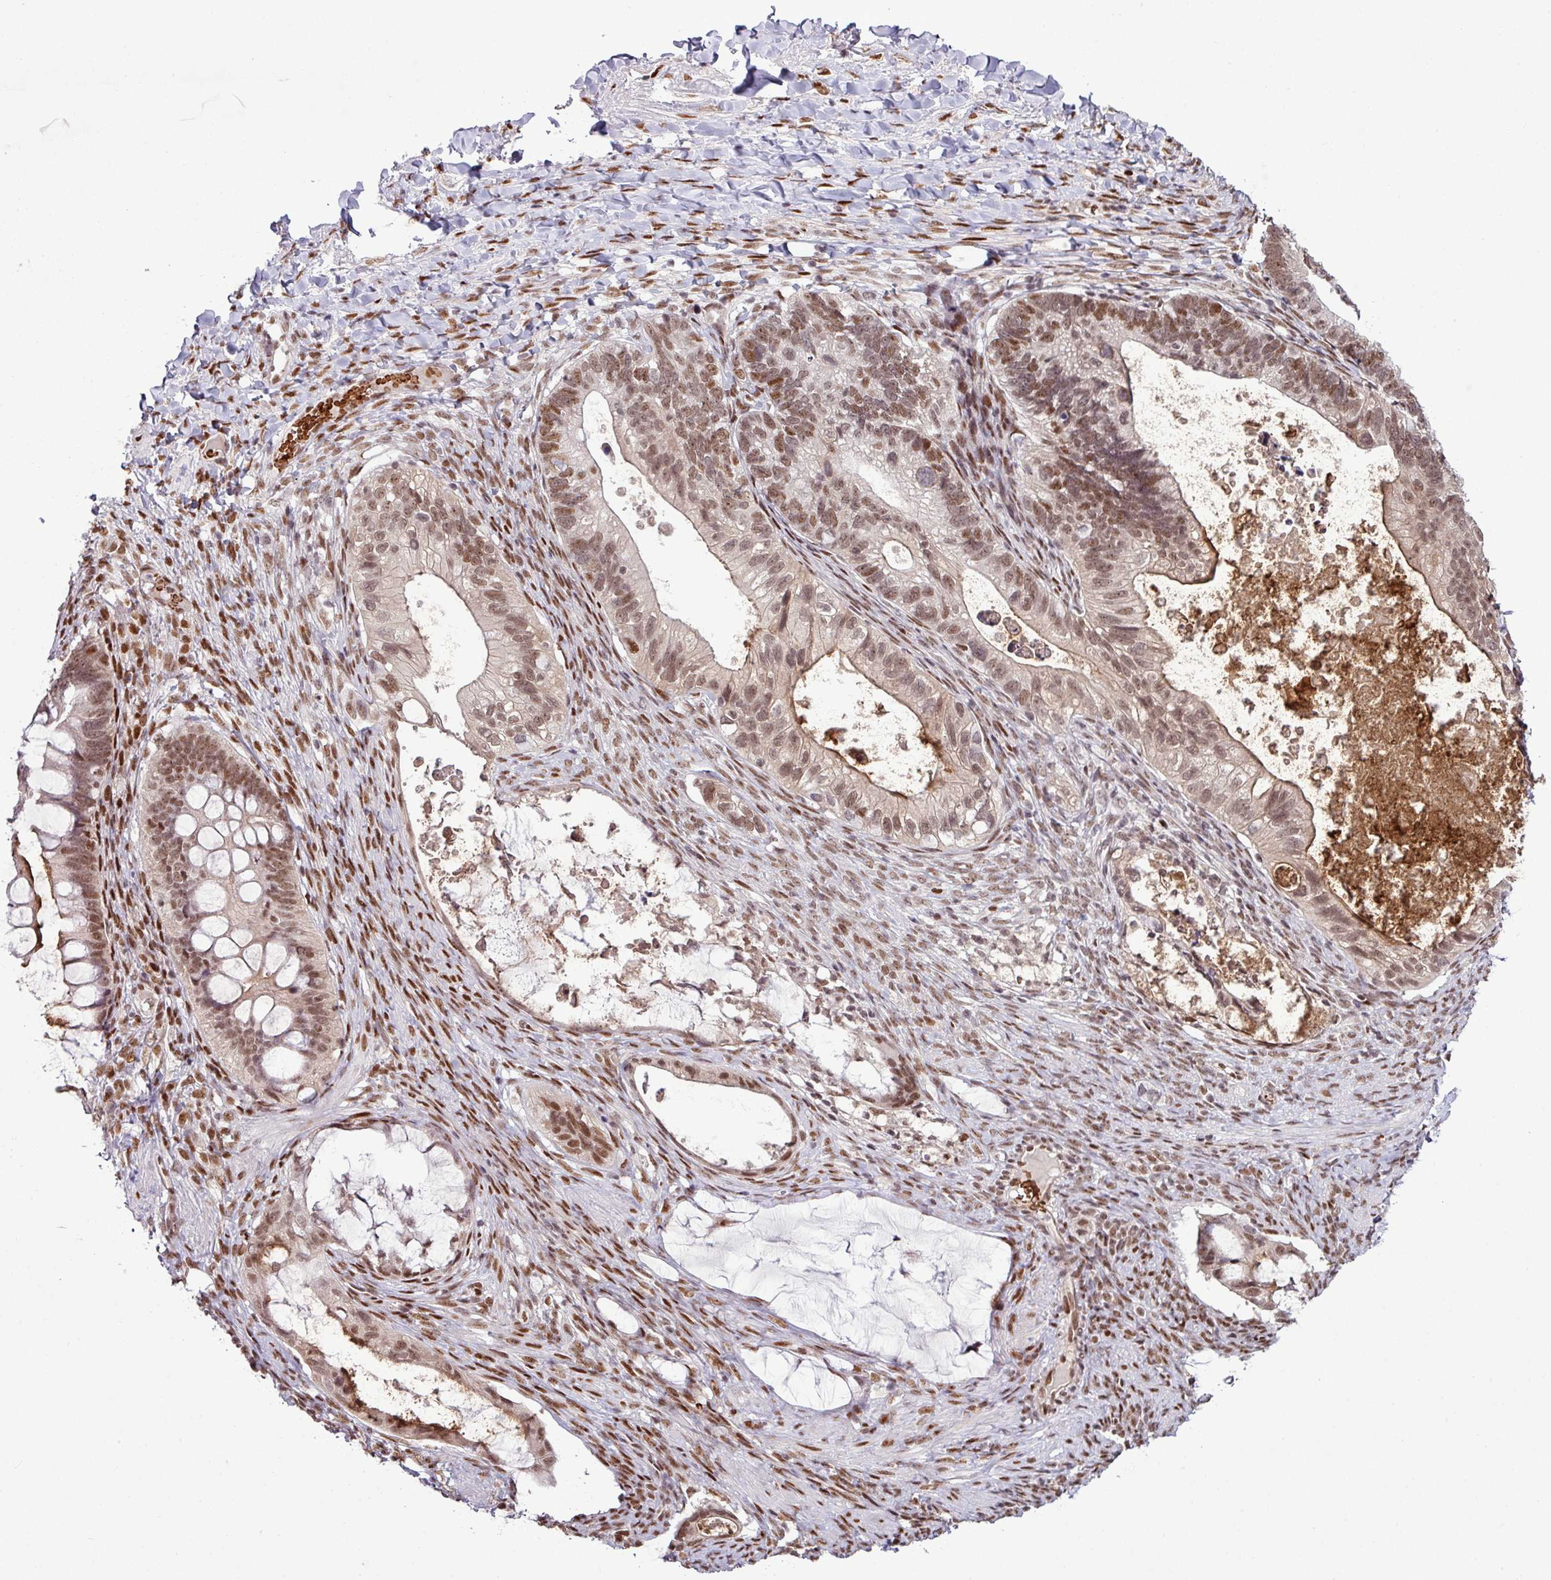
{"staining": {"intensity": "moderate", "quantity": ">75%", "location": "nuclear"}, "tissue": "ovarian cancer", "cell_type": "Tumor cells", "image_type": "cancer", "snomed": [{"axis": "morphology", "description": "Cystadenocarcinoma, mucinous, NOS"}, {"axis": "topography", "description": "Ovary"}], "caption": "Immunohistochemistry (IHC) photomicrograph of neoplastic tissue: human ovarian cancer stained using immunohistochemistry exhibits medium levels of moderate protein expression localized specifically in the nuclear of tumor cells, appearing as a nuclear brown color.", "gene": "PRDM5", "patient": {"sex": "female", "age": 61}}